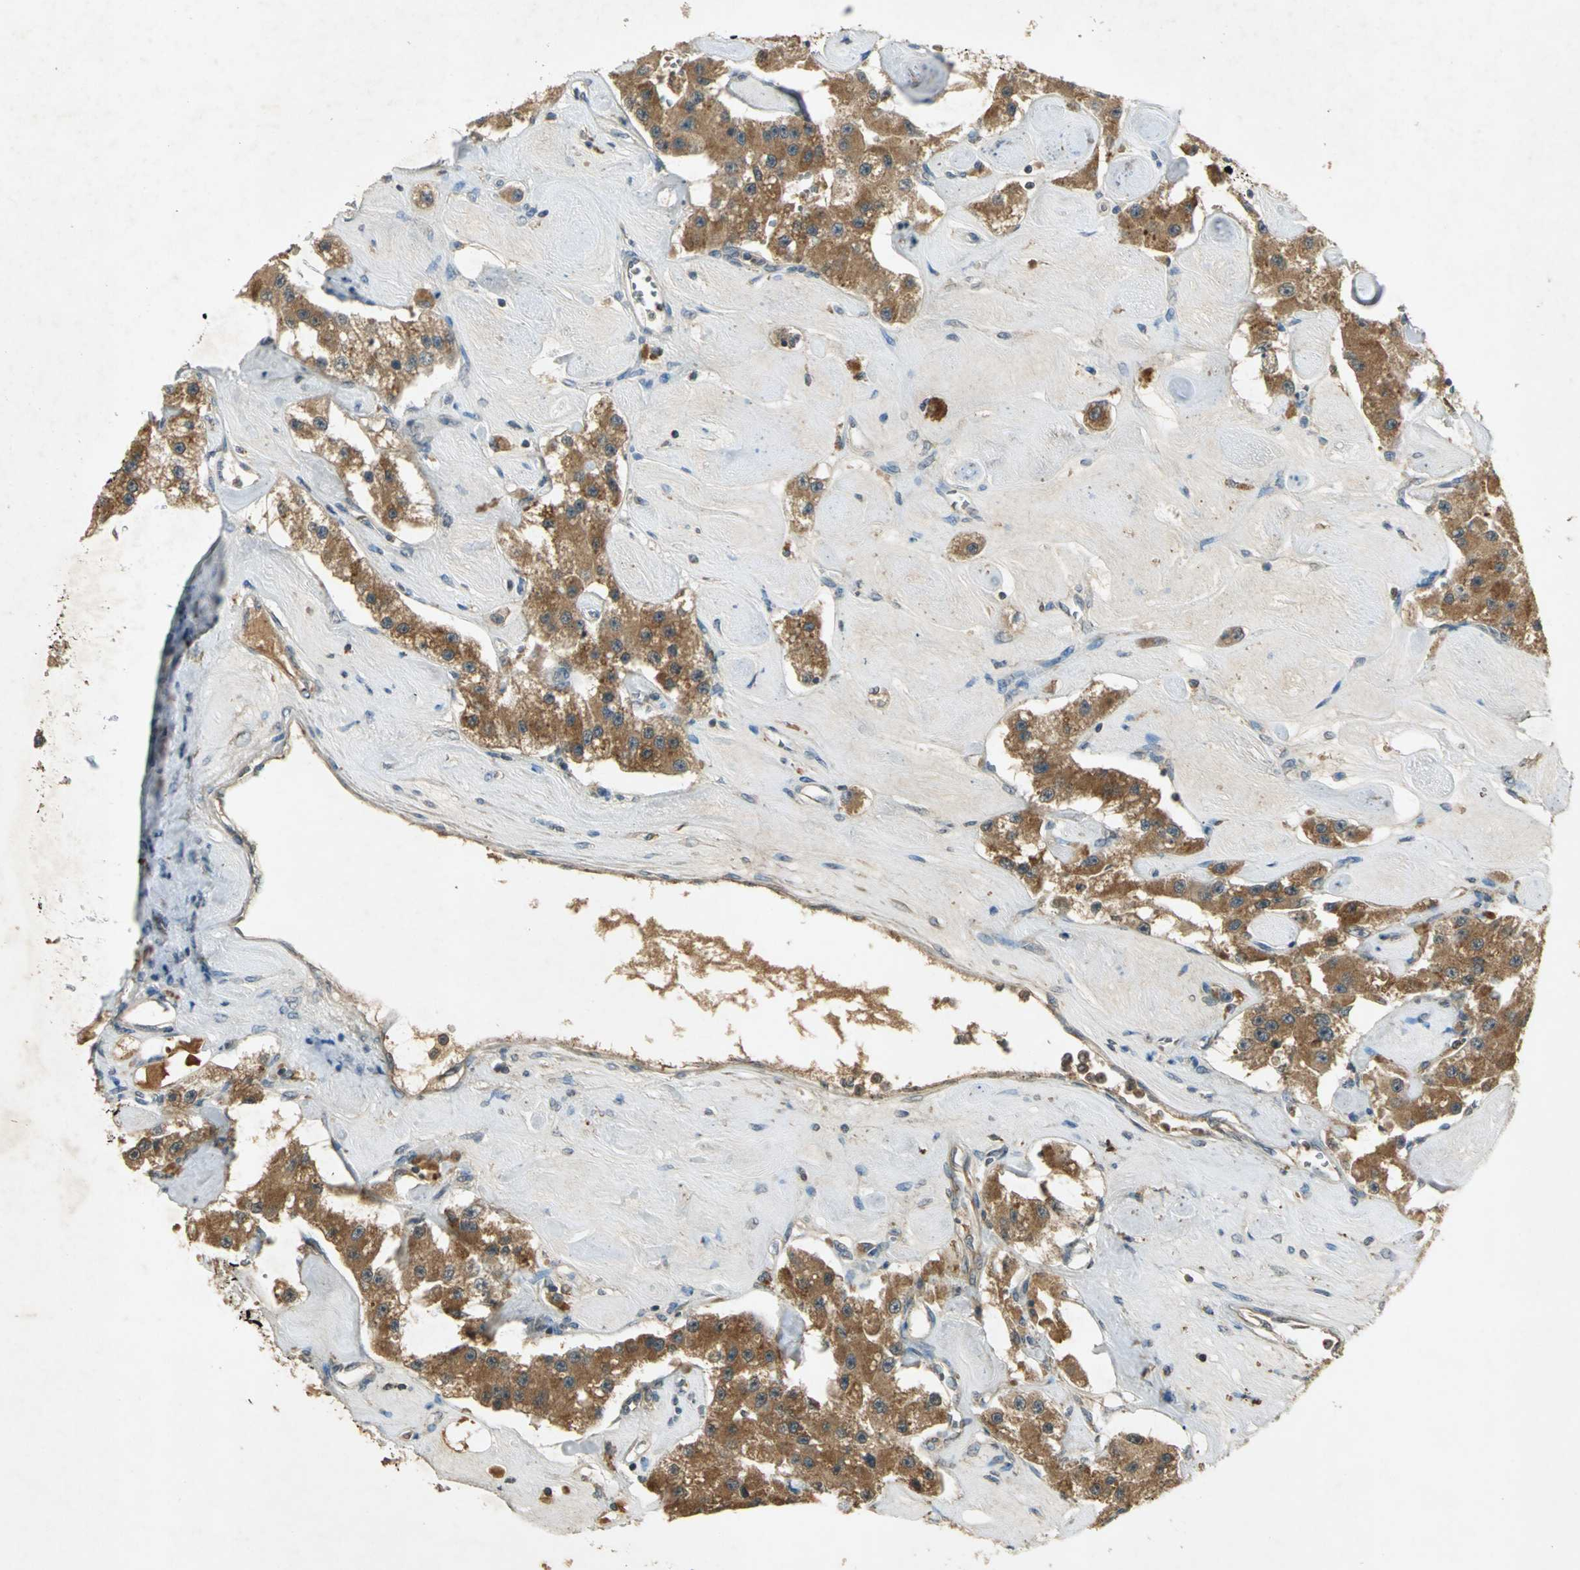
{"staining": {"intensity": "moderate", "quantity": ">75%", "location": "cytoplasmic/membranous"}, "tissue": "carcinoid", "cell_type": "Tumor cells", "image_type": "cancer", "snomed": [{"axis": "morphology", "description": "Carcinoid, malignant, NOS"}, {"axis": "topography", "description": "Pancreas"}], "caption": "This is a photomicrograph of IHC staining of carcinoid (malignant), which shows moderate positivity in the cytoplasmic/membranous of tumor cells.", "gene": "KEAP1", "patient": {"sex": "male", "age": 41}}